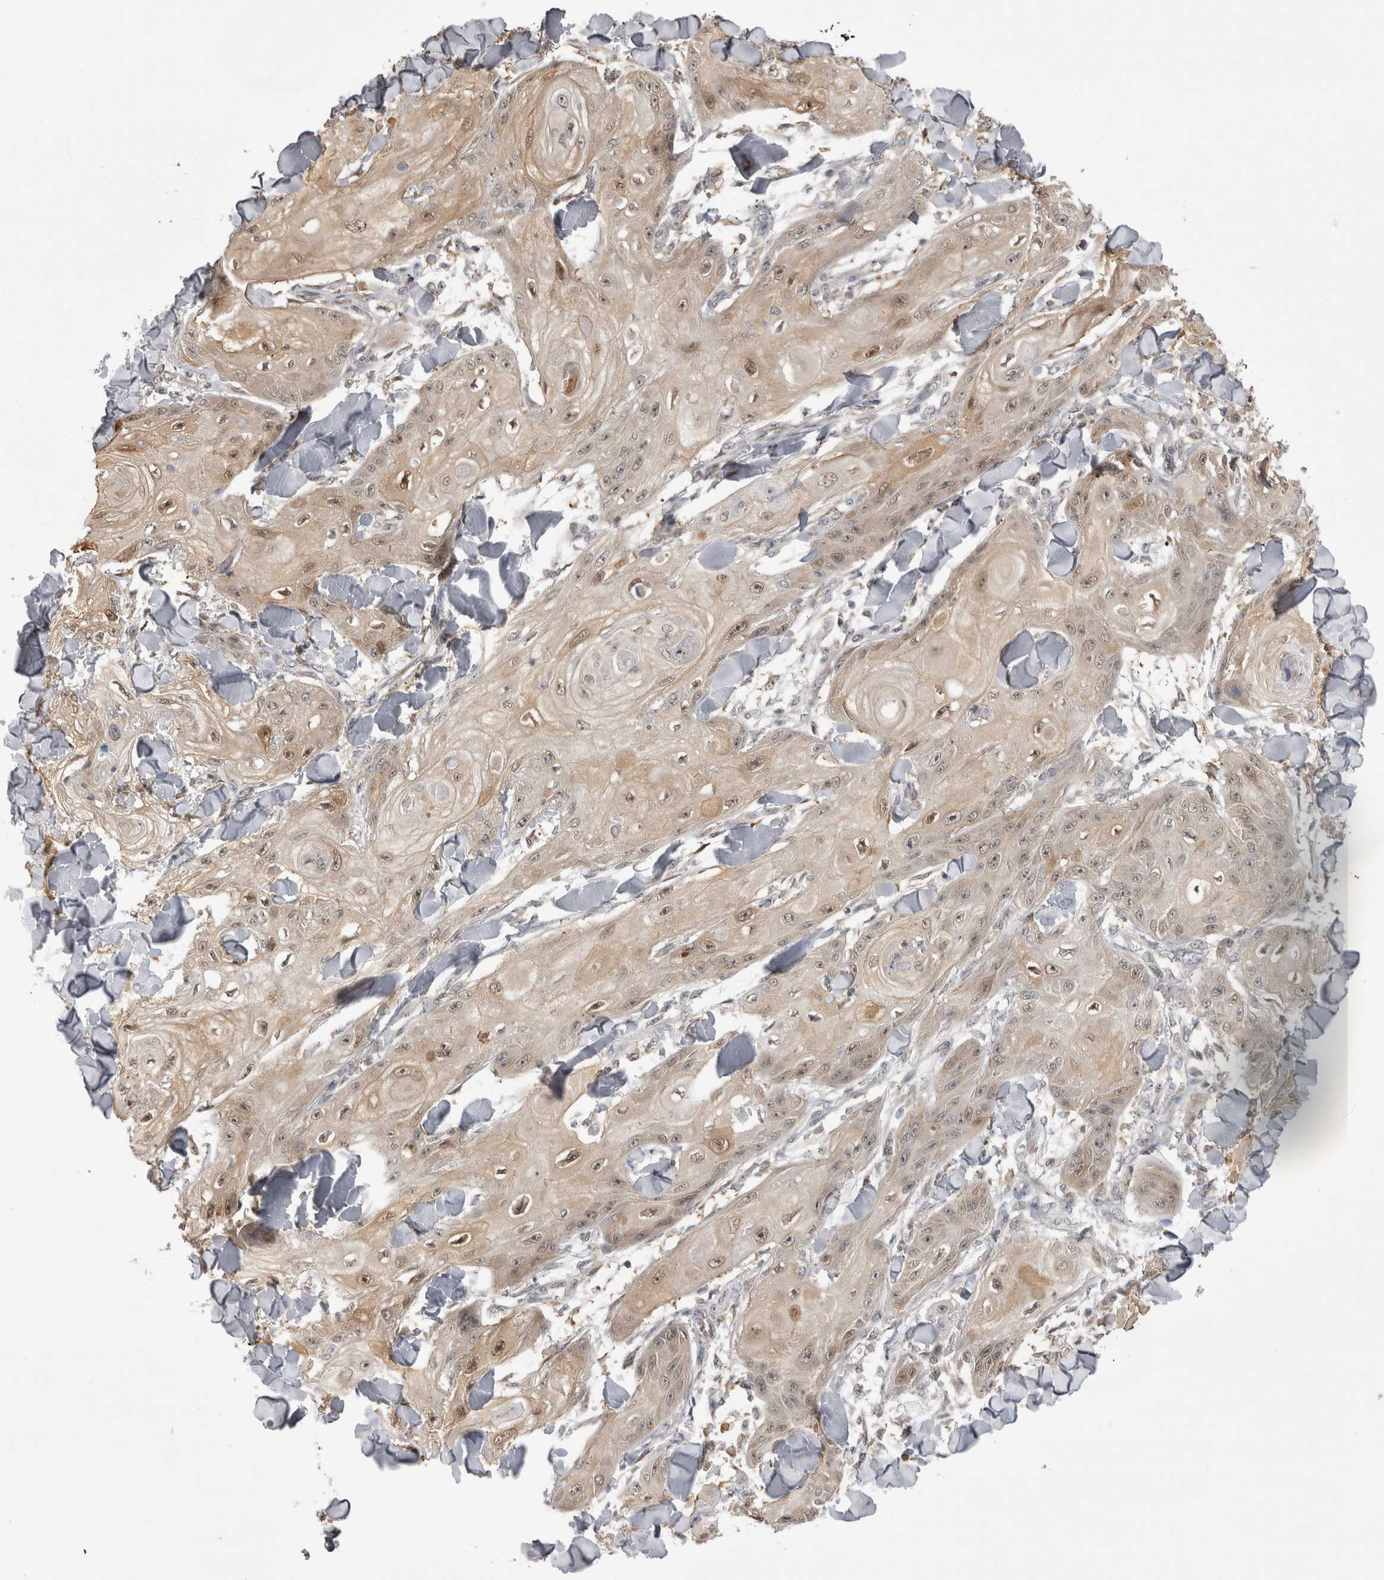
{"staining": {"intensity": "weak", "quantity": ">75%", "location": "cytoplasmic/membranous,nuclear"}, "tissue": "skin cancer", "cell_type": "Tumor cells", "image_type": "cancer", "snomed": [{"axis": "morphology", "description": "Squamous cell carcinoma, NOS"}, {"axis": "topography", "description": "Skin"}], "caption": "Brown immunohistochemical staining in skin cancer shows weak cytoplasmic/membranous and nuclear expression in approximately >75% of tumor cells.", "gene": "CHIC2", "patient": {"sex": "male", "age": 74}}